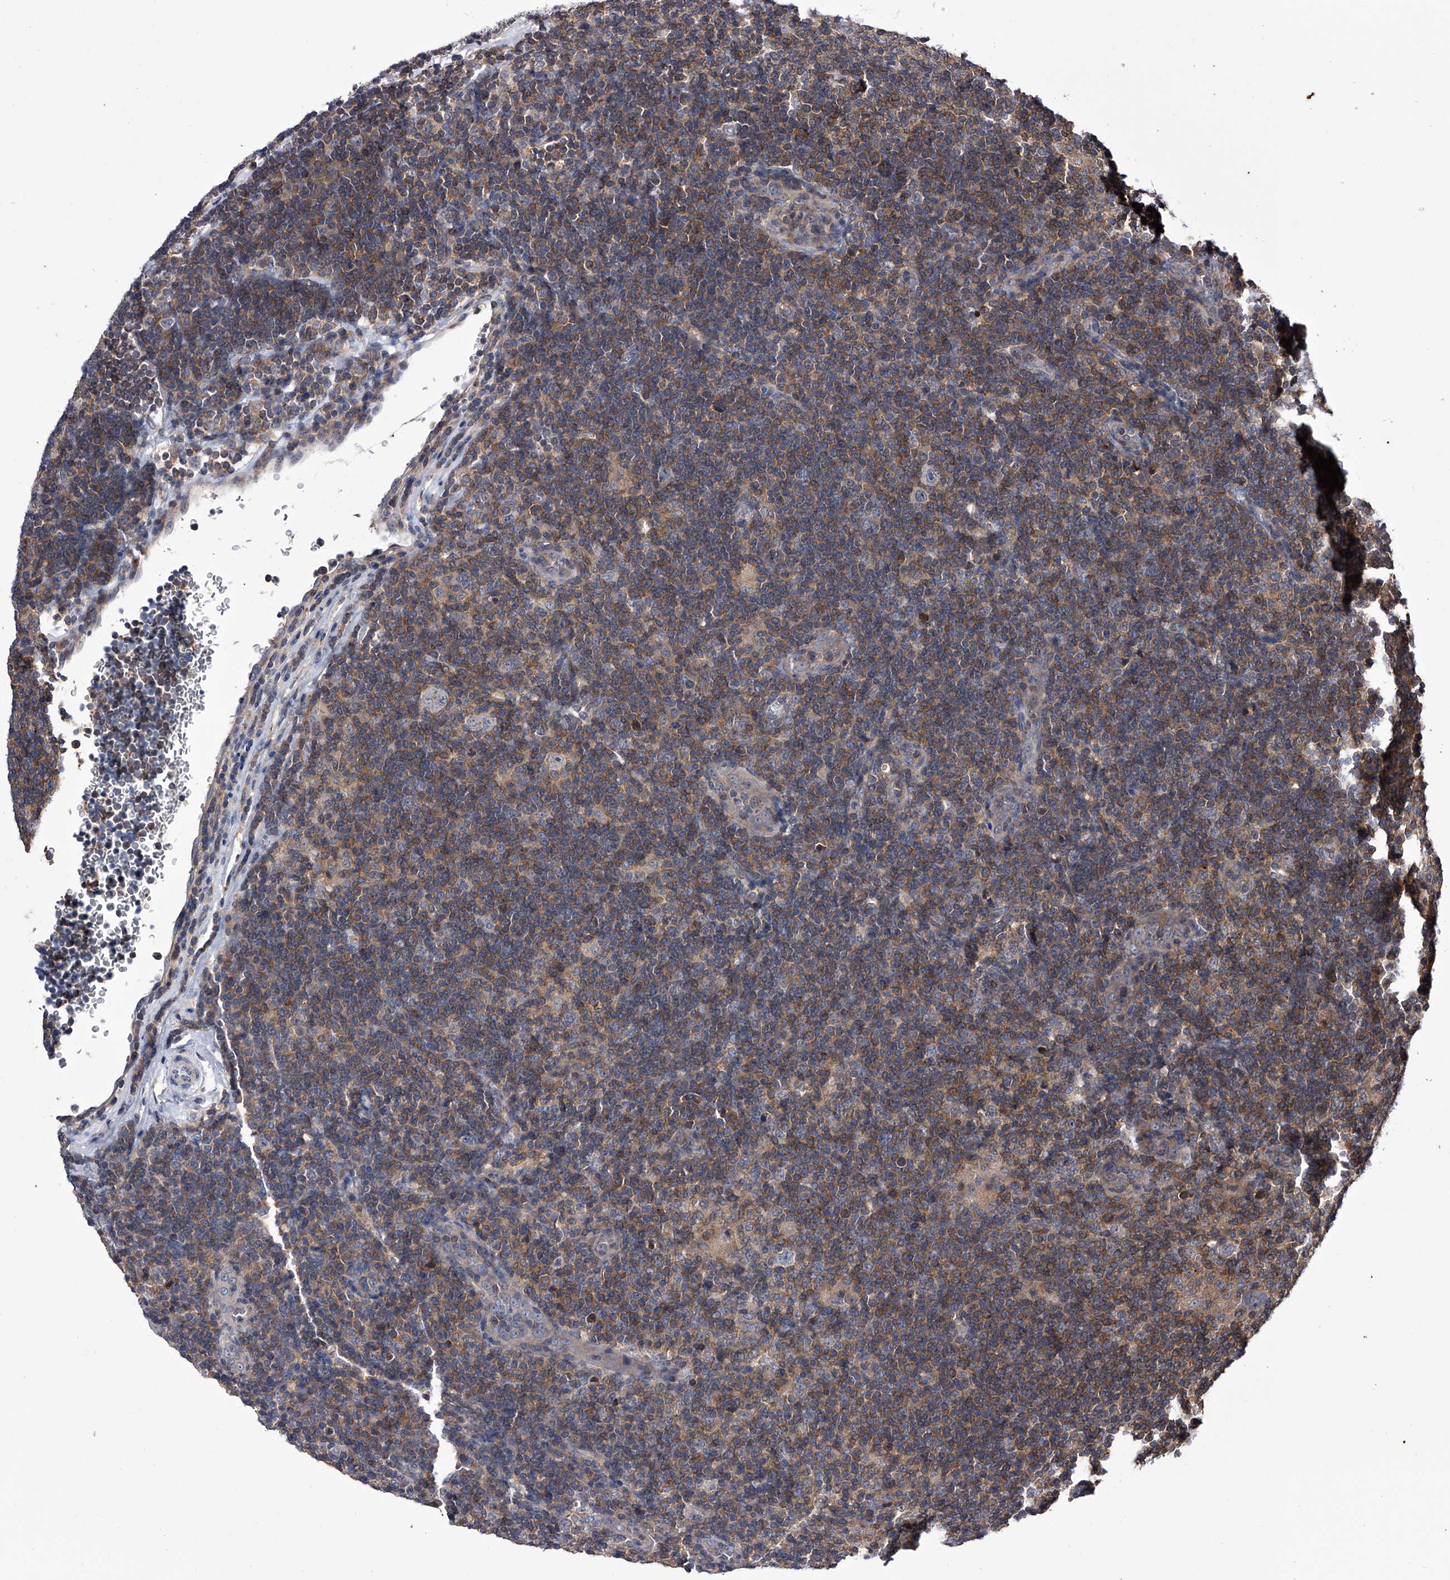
{"staining": {"intensity": "negative", "quantity": "none", "location": "none"}, "tissue": "lymphoma", "cell_type": "Tumor cells", "image_type": "cancer", "snomed": [{"axis": "morphology", "description": "Hodgkin's disease, NOS"}, {"axis": "topography", "description": "Lymph node"}], "caption": "A high-resolution photomicrograph shows immunohistochemistry (IHC) staining of lymphoma, which displays no significant expression in tumor cells.", "gene": "PAN3", "patient": {"sex": "female", "age": 57}}